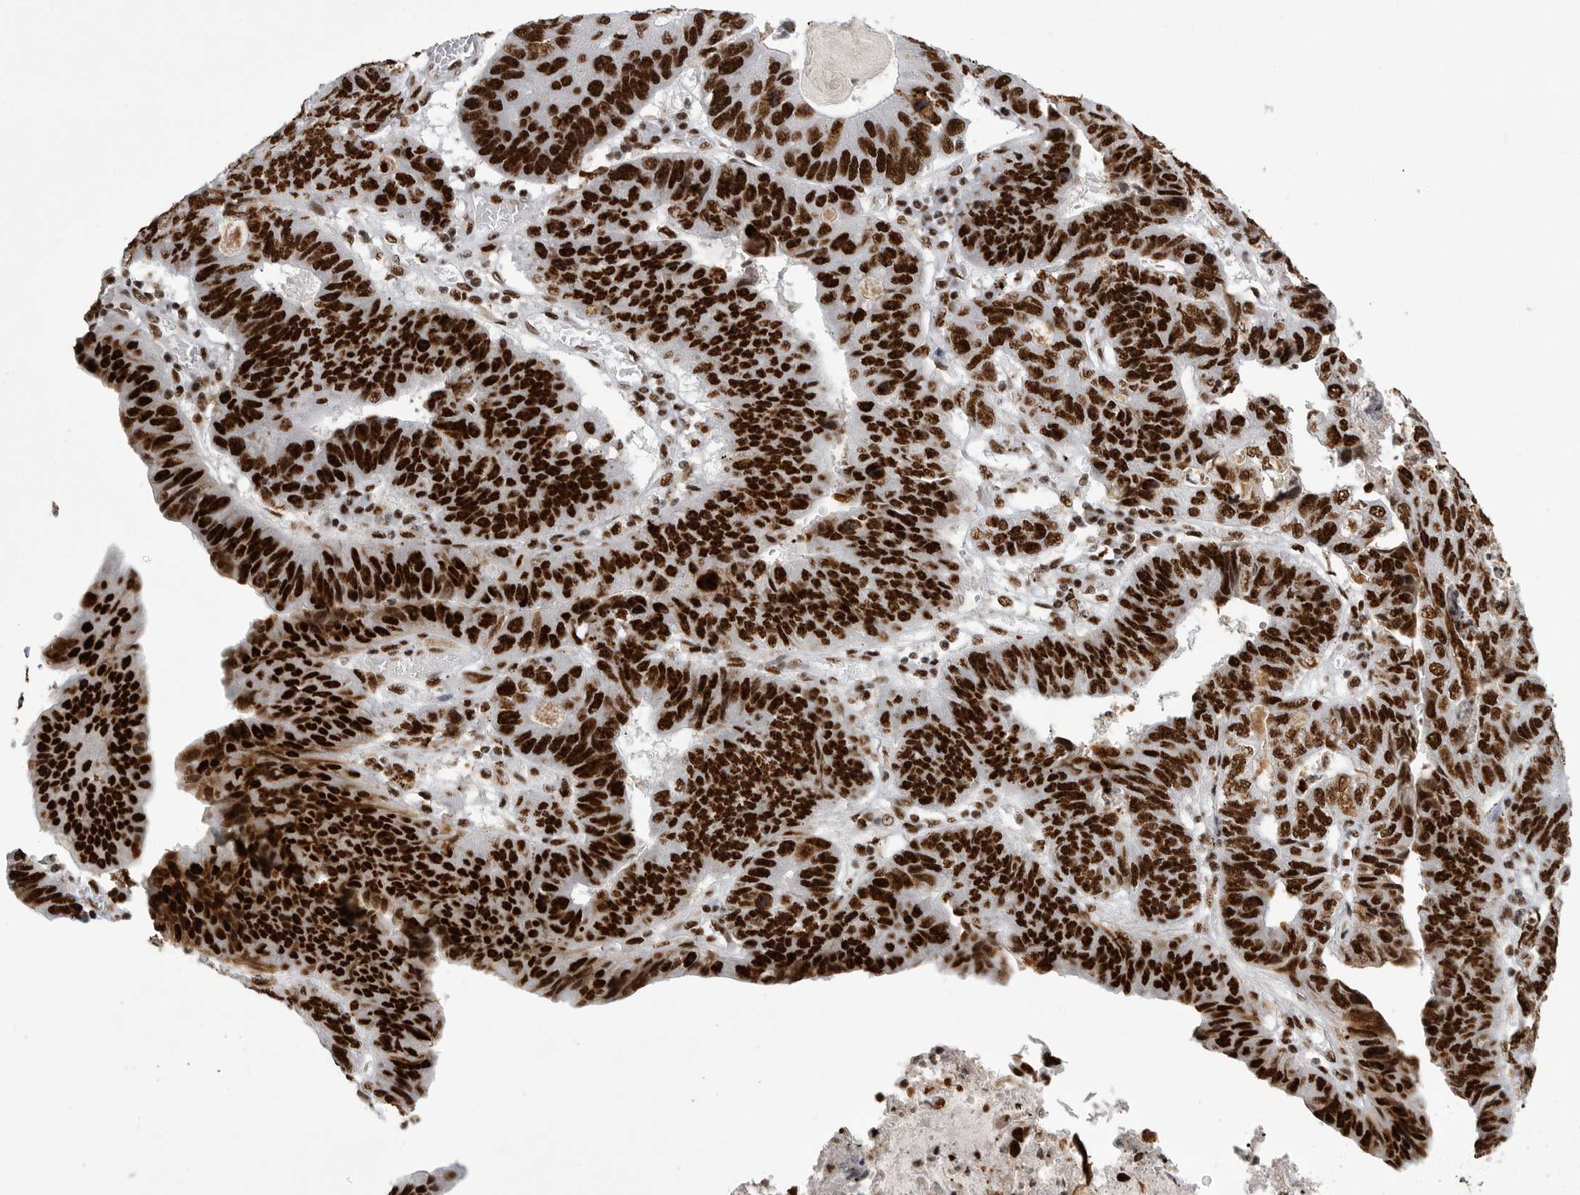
{"staining": {"intensity": "strong", "quantity": ">75%", "location": "nuclear"}, "tissue": "stomach cancer", "cell_type": "Tumor cells", "image_type": "cancer", "snomed": [{"axis": "morphology", "description": "Adenocarcinoma, NOS"}, {"axis": "topography", "description": "Stomach"}], "caption": "Approximately >75% of tumor cells in stomach cancer display strong nuclear protein positivity as visualized by brown immunohistochemical staining.", "gene": "BCLAF1", "patient": {"sex": "male", "age": 59}}